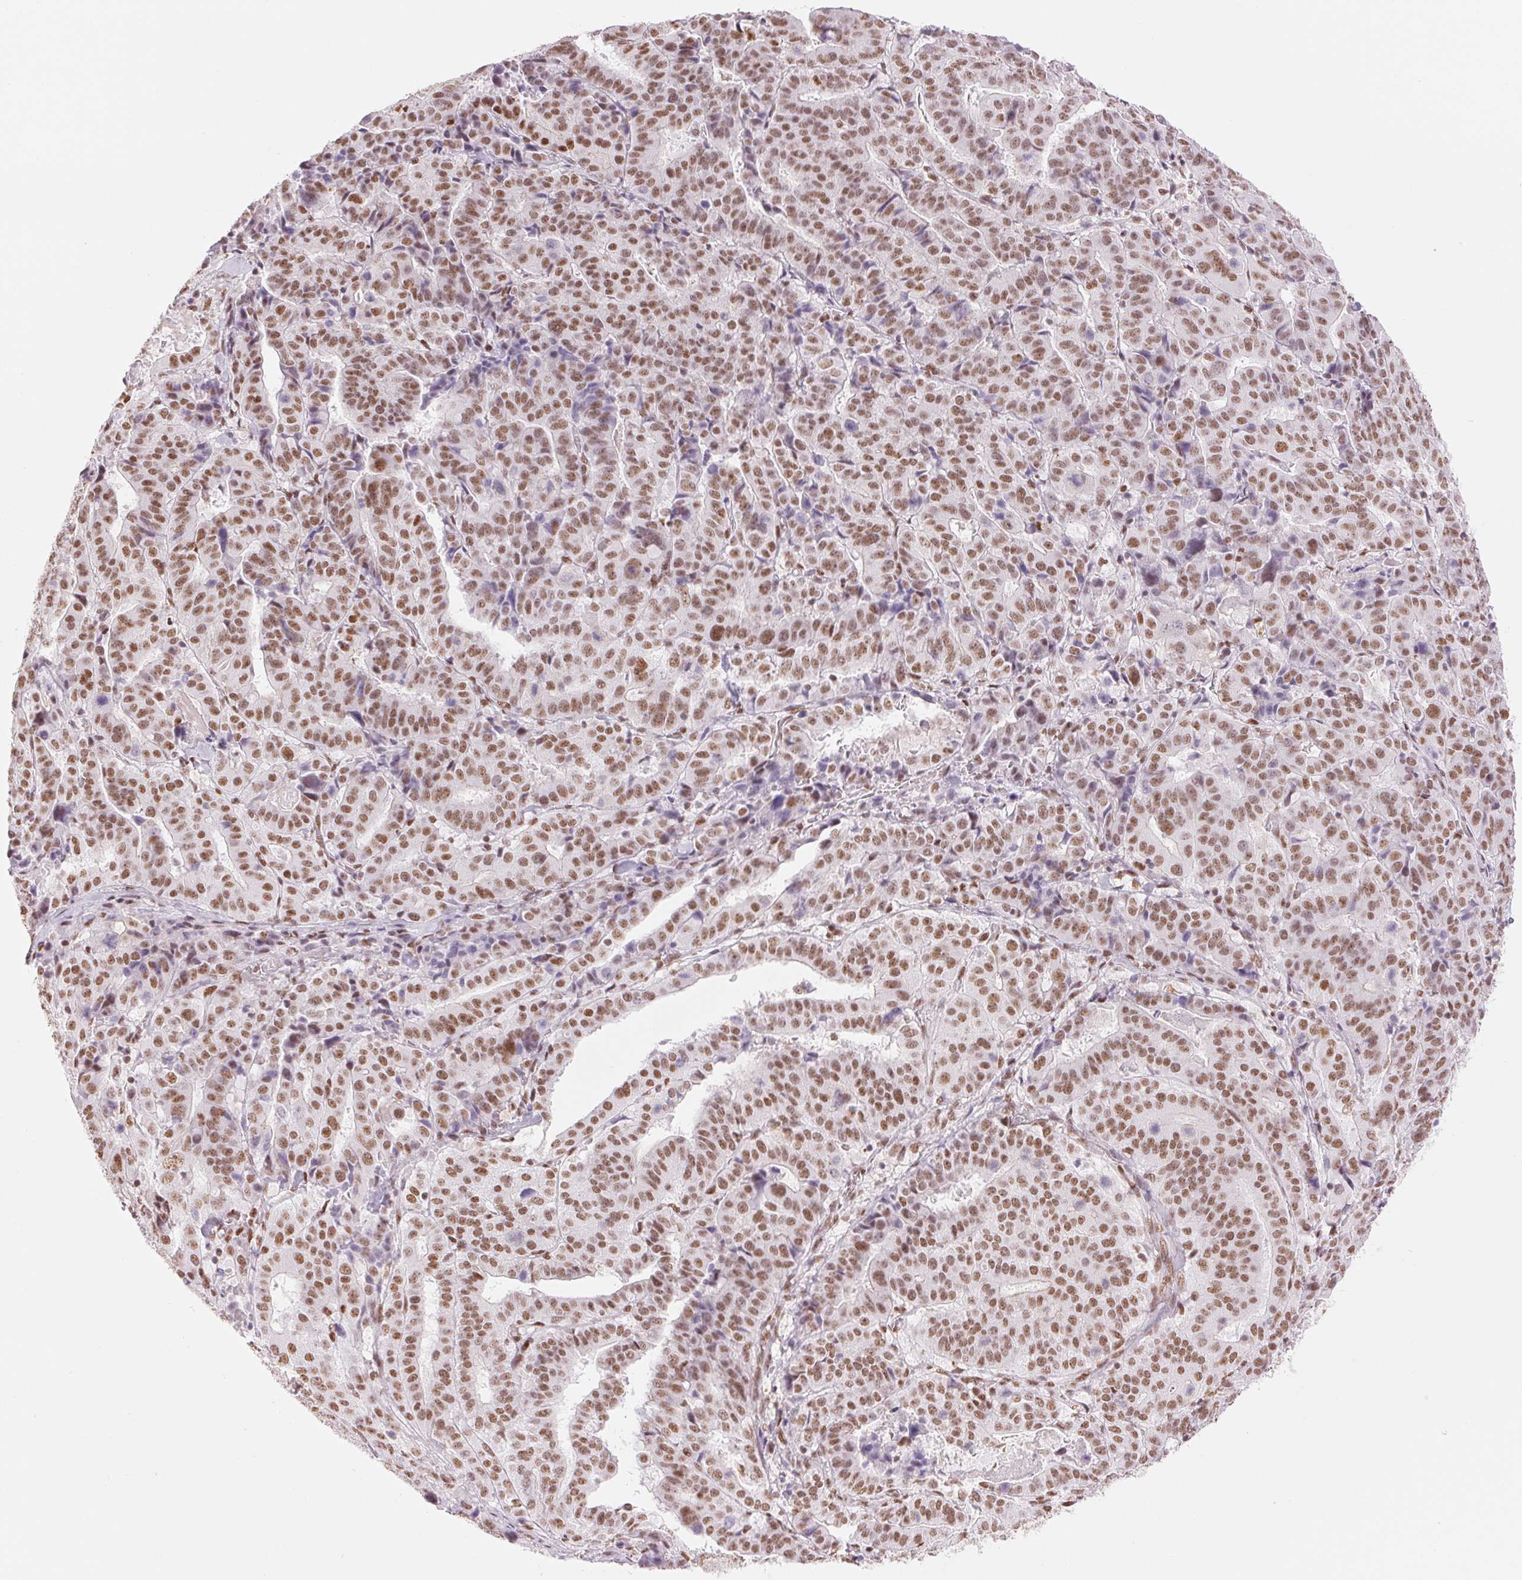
{"staining": {"intensity": "moderate", "quantity": ">75%", "location": "nuclear"}, "tissue": "stomach cancer", "cell_type": "Tumor cells", "image_type": "cancer", "snomed": [{"axis": "morphology", "description": "Adenocarcinoma, NOS"}, {"axis": "topography", "description": "Stomach"}], "caption": "Tumor cells demonstrate medium levels of moderate nuclear positivity in approximately >75% of cells in adenocarcinoma (stomach). (DAB IHC with brightfield microscopy, high magnification).", "gene": "ZFR2", "patient": {"sex": "male", "age": 48}}